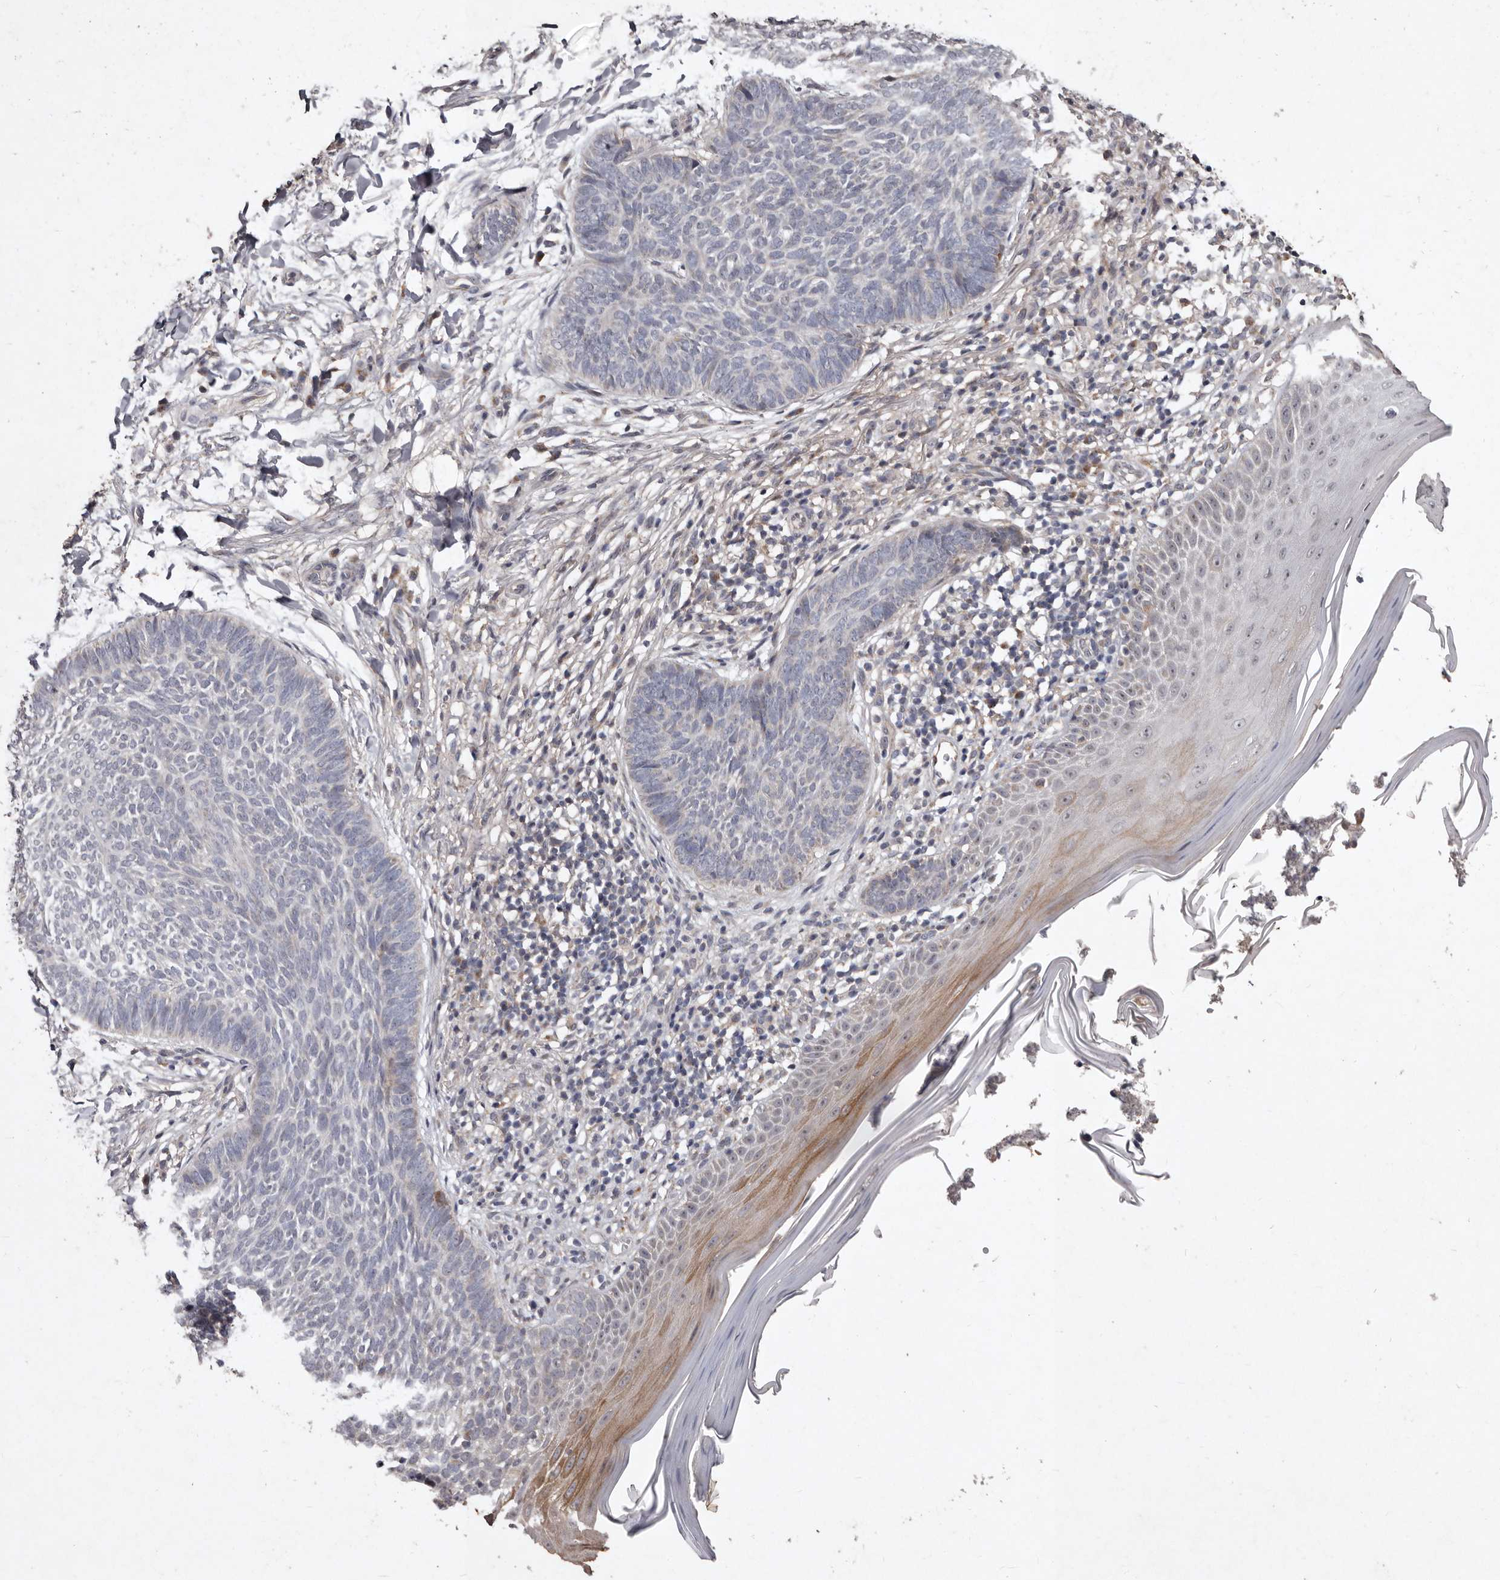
{"staining": {"intensity": "negative", "quantity": "none", "location": "none"}, "tissue": "skin cancer", "cell_type": "Tumor cells", "image_type": "cancer", "snomed": [{"axis": "morphology", "description": "Normal tissue, NOS"}, {"axis": "morphology", "description": "Basal cell carcinoma"}, {"axis": "topography", "description": "Skin"}], "caption": "Immunohistochemistry (IHC) histopathology image of human skin cancer stained for a protein (brown), which exhibits no staining in tumor cells. (Brightfield microscopy of DAB immunohistochemistry at high magnification).", "gene": "FLAD1", "patient": {"sex": "male", "age": 50}}